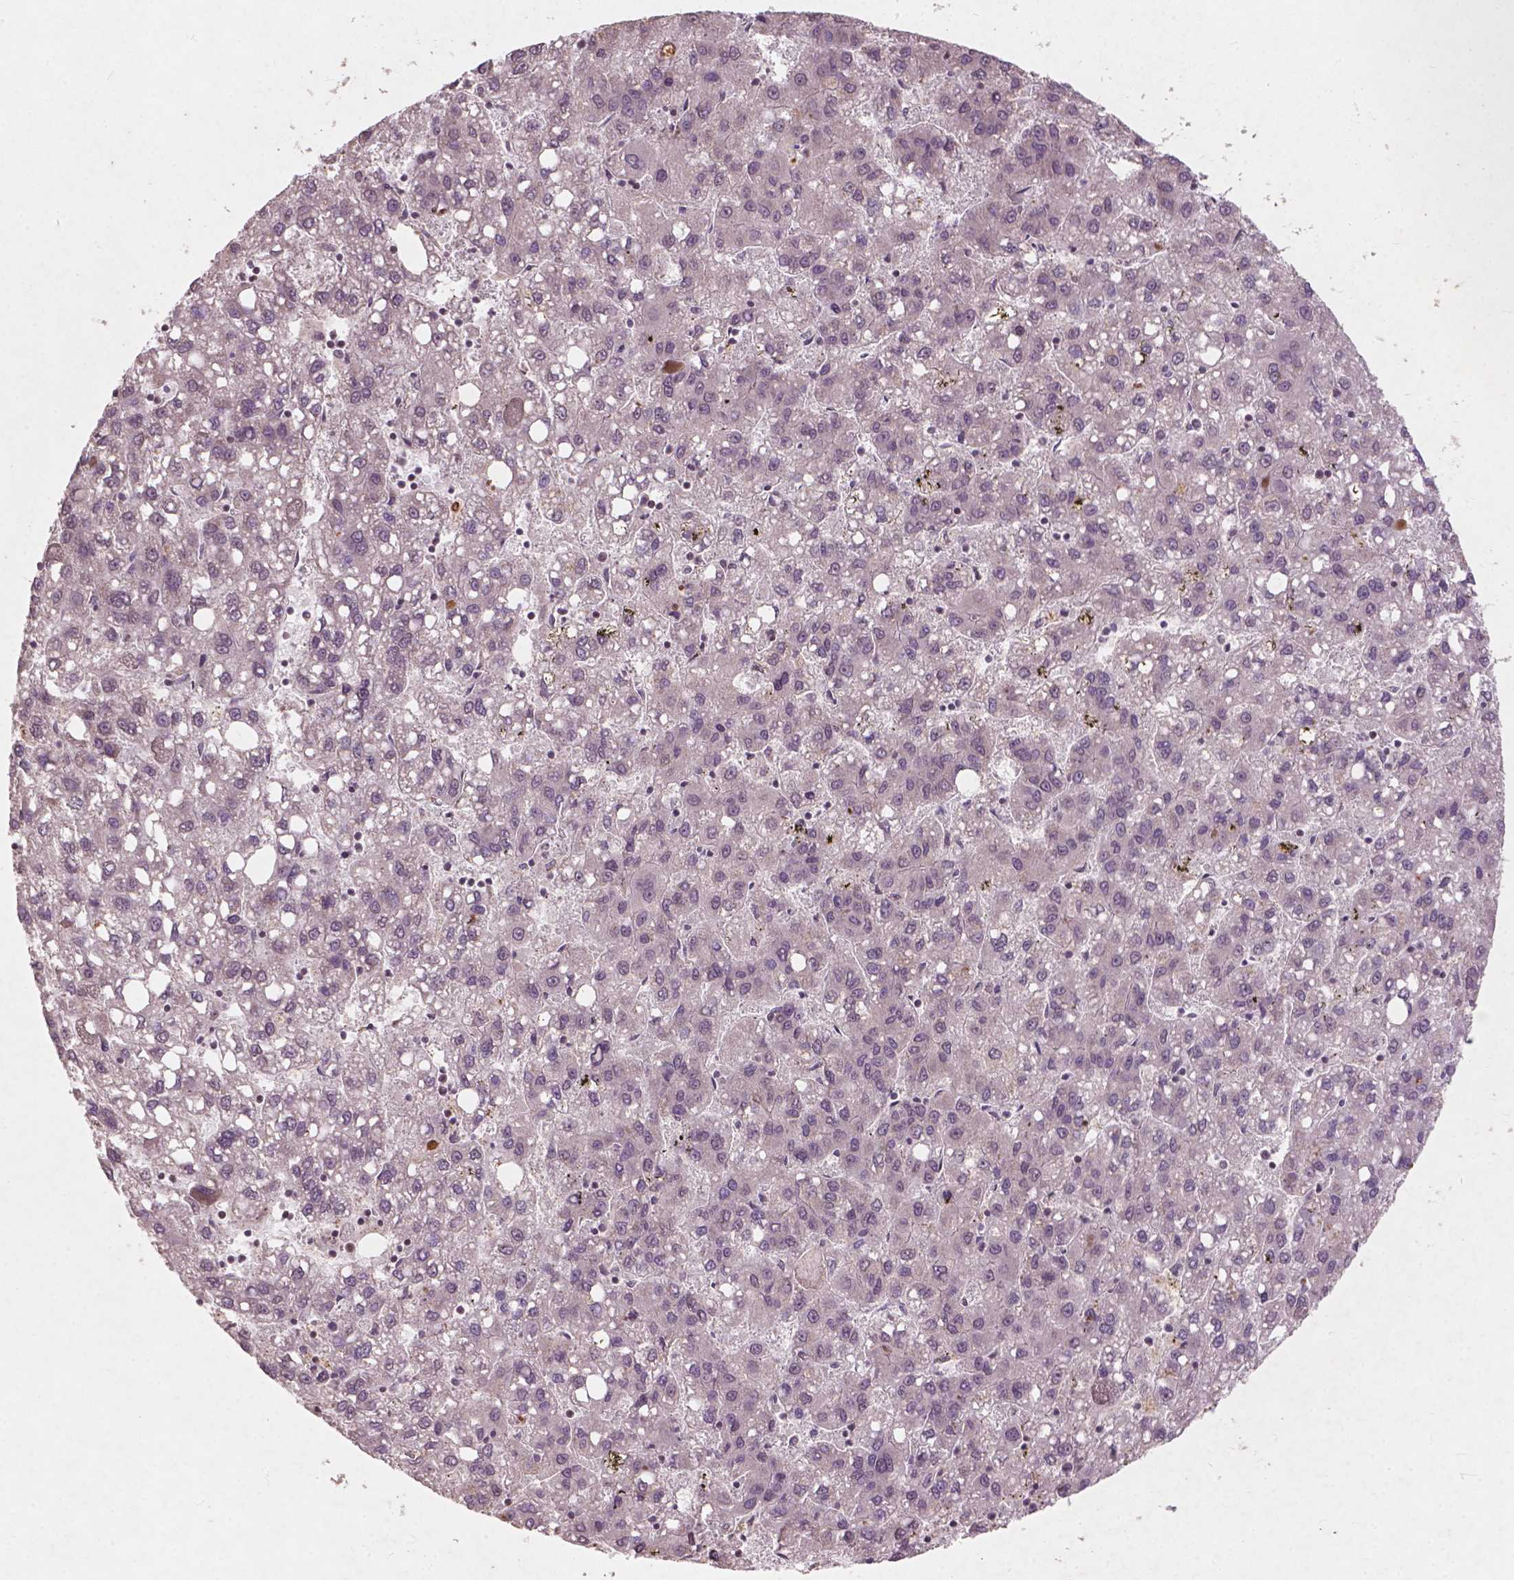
{"staining": {"intensity": "negative", "quantity": "none", "location": "none"}, "tissue": "liver cancer", "cell_type": "Tumor cells", "image_type": "cancer", "snomed": [{"axis": "morphology", "description": "Carcinoma, Hepatocellular, NOS"}, {"axis": "topography", "description": "Liver"}], "caption": "Immunohistochemistry (IHC) of liver cancer (hepatocellular carcinoma) displays no expression in tumor cells.", "gene": "SMAD2", "patient": {"sex": "female", "age": 82}}